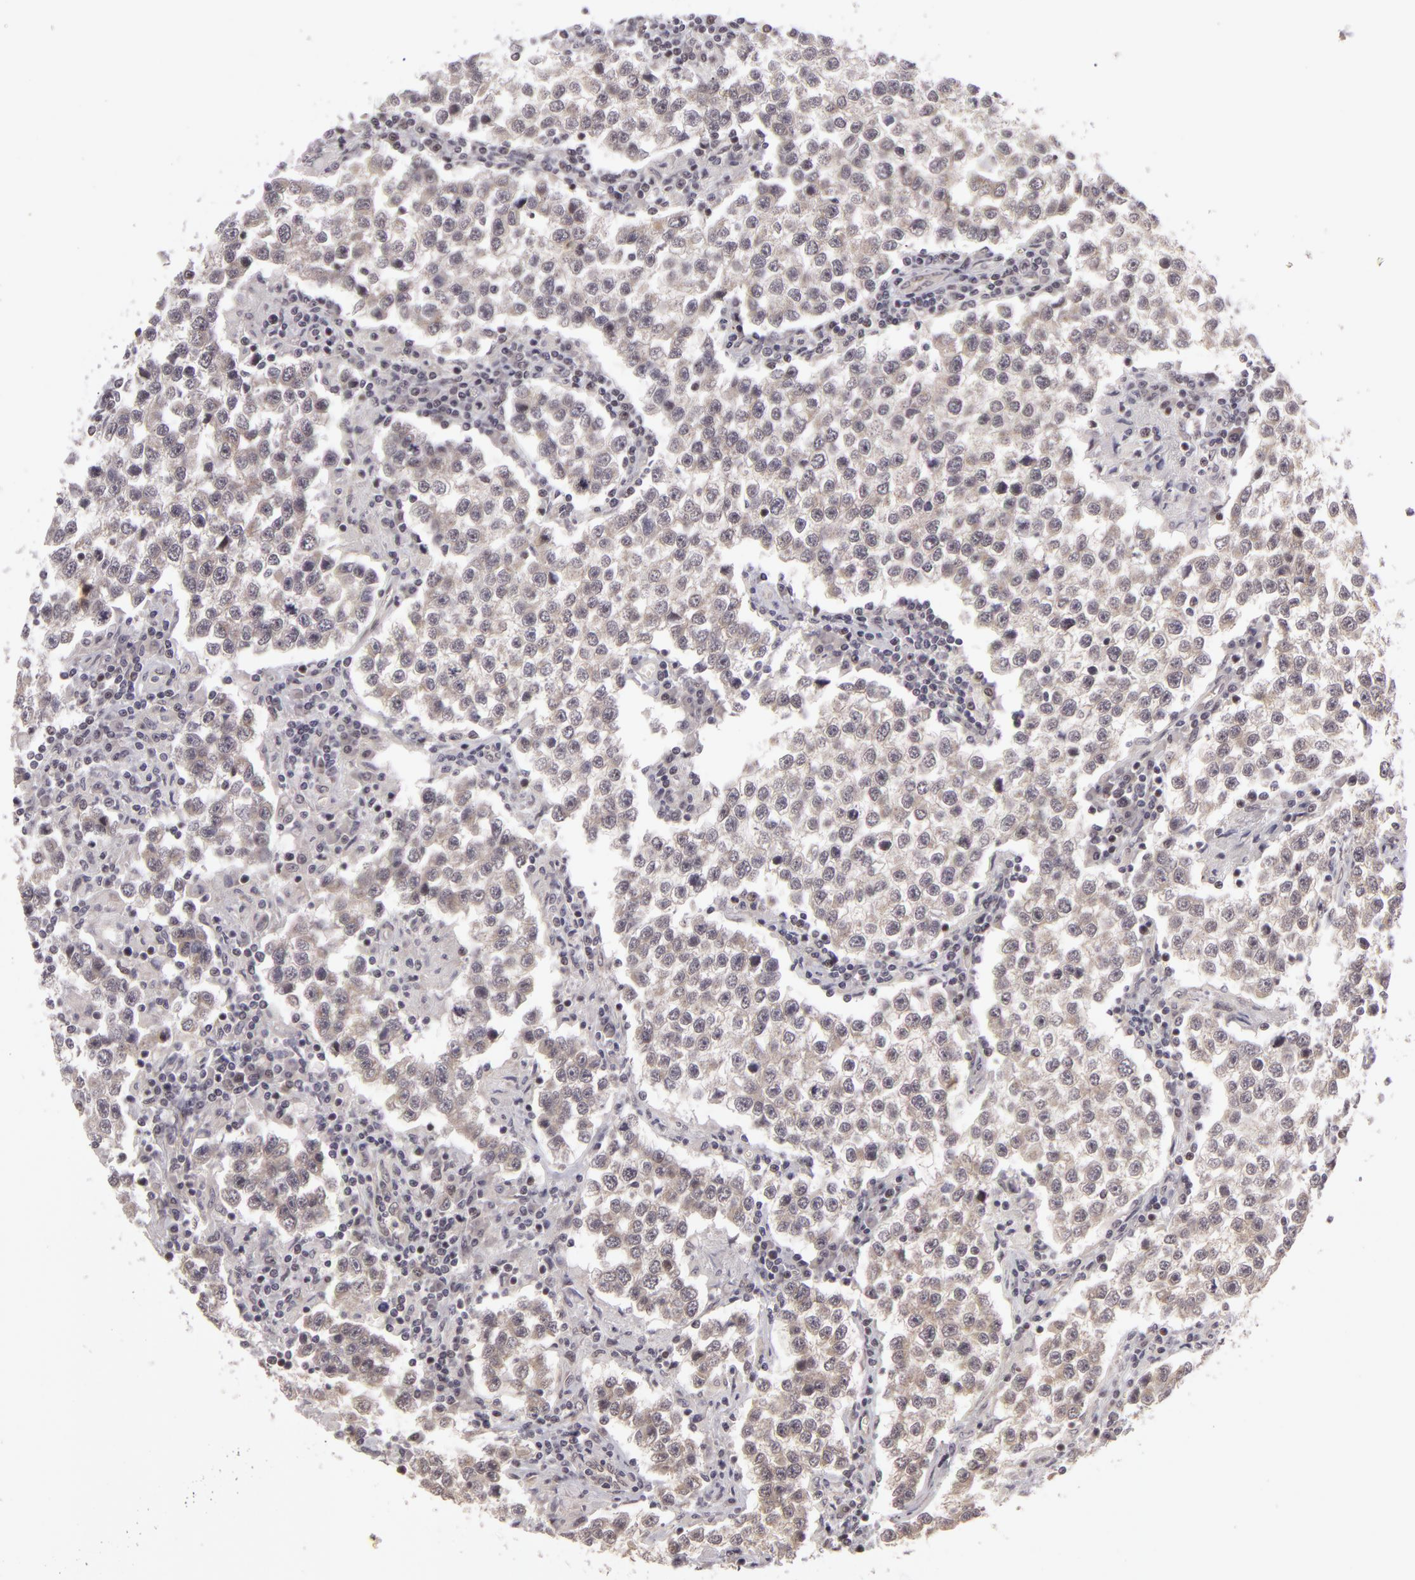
{"staining": {"intensity": "weak", "quantity": "25%-75%", "location": "cytoplasmic/membranous"}, "tissue": "testis cancer", "cell_type": "Tumor cells", "image_type": "cancer", "snomed": [{"axis": "morphology", "description": "Seminoma, NOS"}, {"axis": "topography", "description": "Testis"}], "caption": "Seminoma (testis) was stained to show a protein in brown. There is low levels of weak cytoplasmic/membranous expression in approximately 25%-75% of tumor cells.", "gene": "ZNF133", "patient": {"sex": "male", "age": 36}}